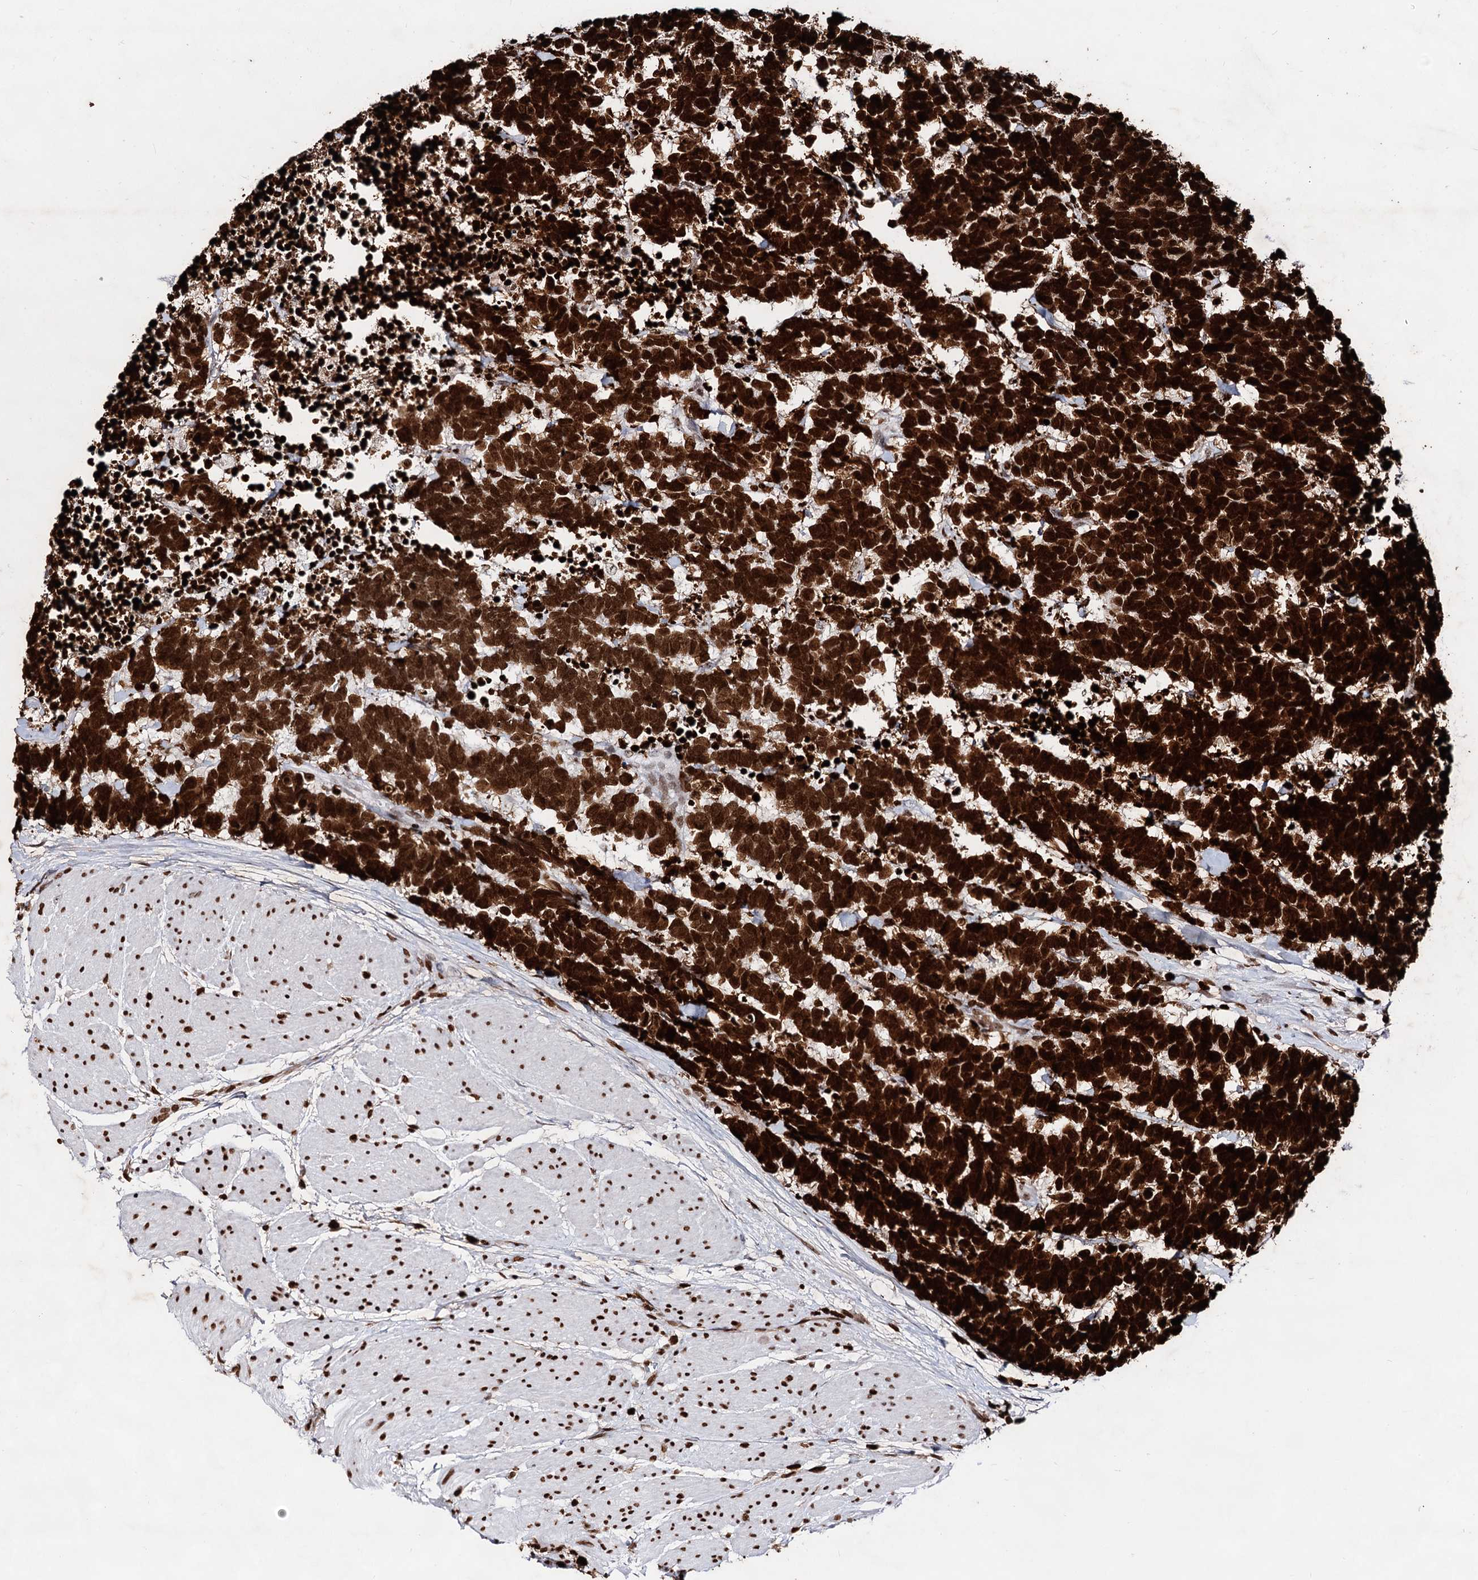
{"staining": {"intensity": "strong", "quantity": ">75%", "location": "nuclear"}, "tissue": "carcinoid", "cell_type": "Tumor cells", "image_type": "cancer", "snomed": [{"axis": "morphology", "description": "Carcinoma, NOS"}, {"axis": "morphology", "description": "Carcinoid, malignant, NOS"}, {"axis": "topography", "description": "Urinary bladder"}], "caption": "IHC (DAB (3,3'-diaminobenzidine)) staining of human carcinoid reveals strong nuclear protein expression in approximately >75% of tumor cells.", "gene": "HMGB2", "patient": {"sex": "male", "age": 57}}